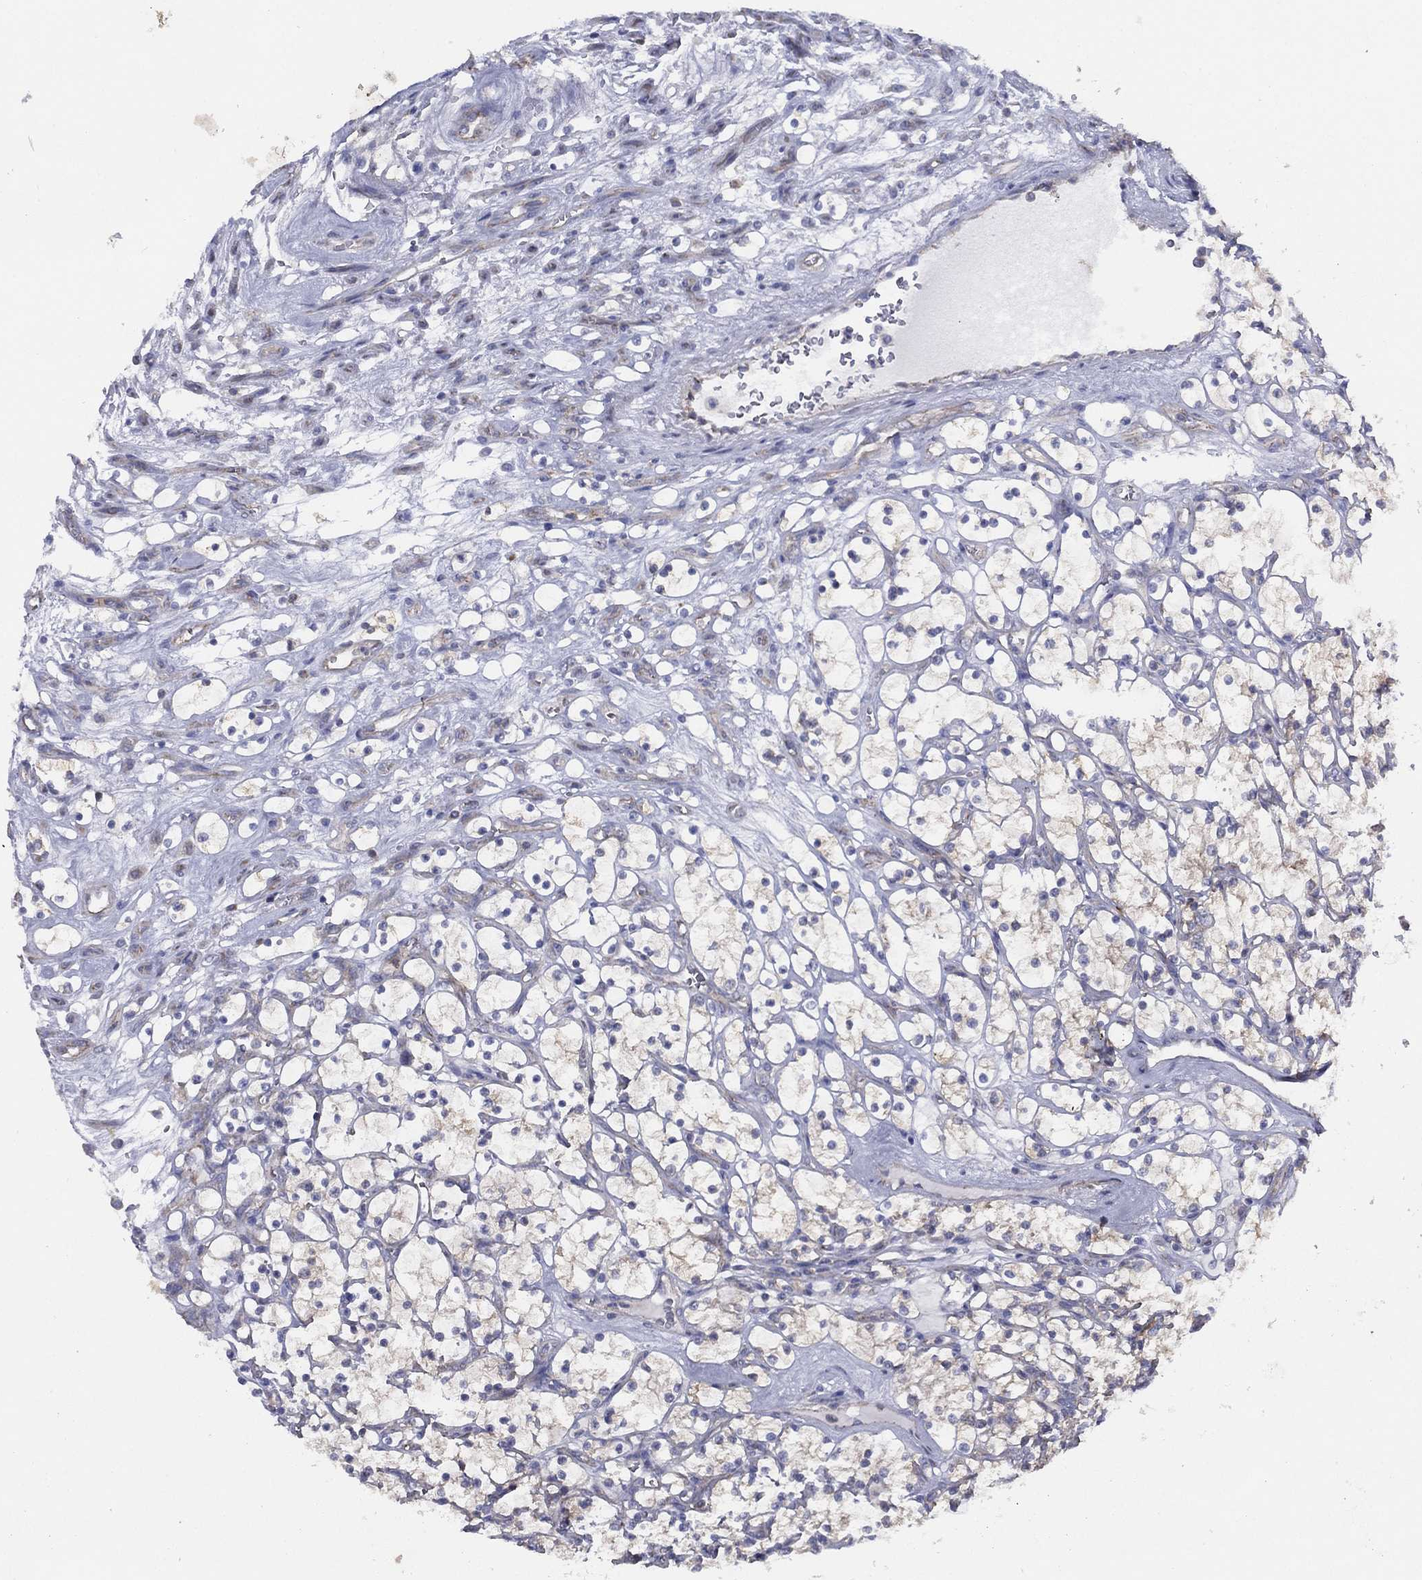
{"staining": {"intensity": "negative", "quantity": "none", "location": "none"}, "tissue": "renal cancer", "cell_type": "Tumor cells", "image_type": "cancer", "snomed": [{"axis": "morphology", "description": "Adenocarcinoma, NOS"}, {"axis": "topography", "description": "Kidney"}], "caption": "Tumor cells are negative for protein expression in human renal adenocarcinoma.", "gene": "ZNF223", "patient": {"sex": "female", "age": 69}}